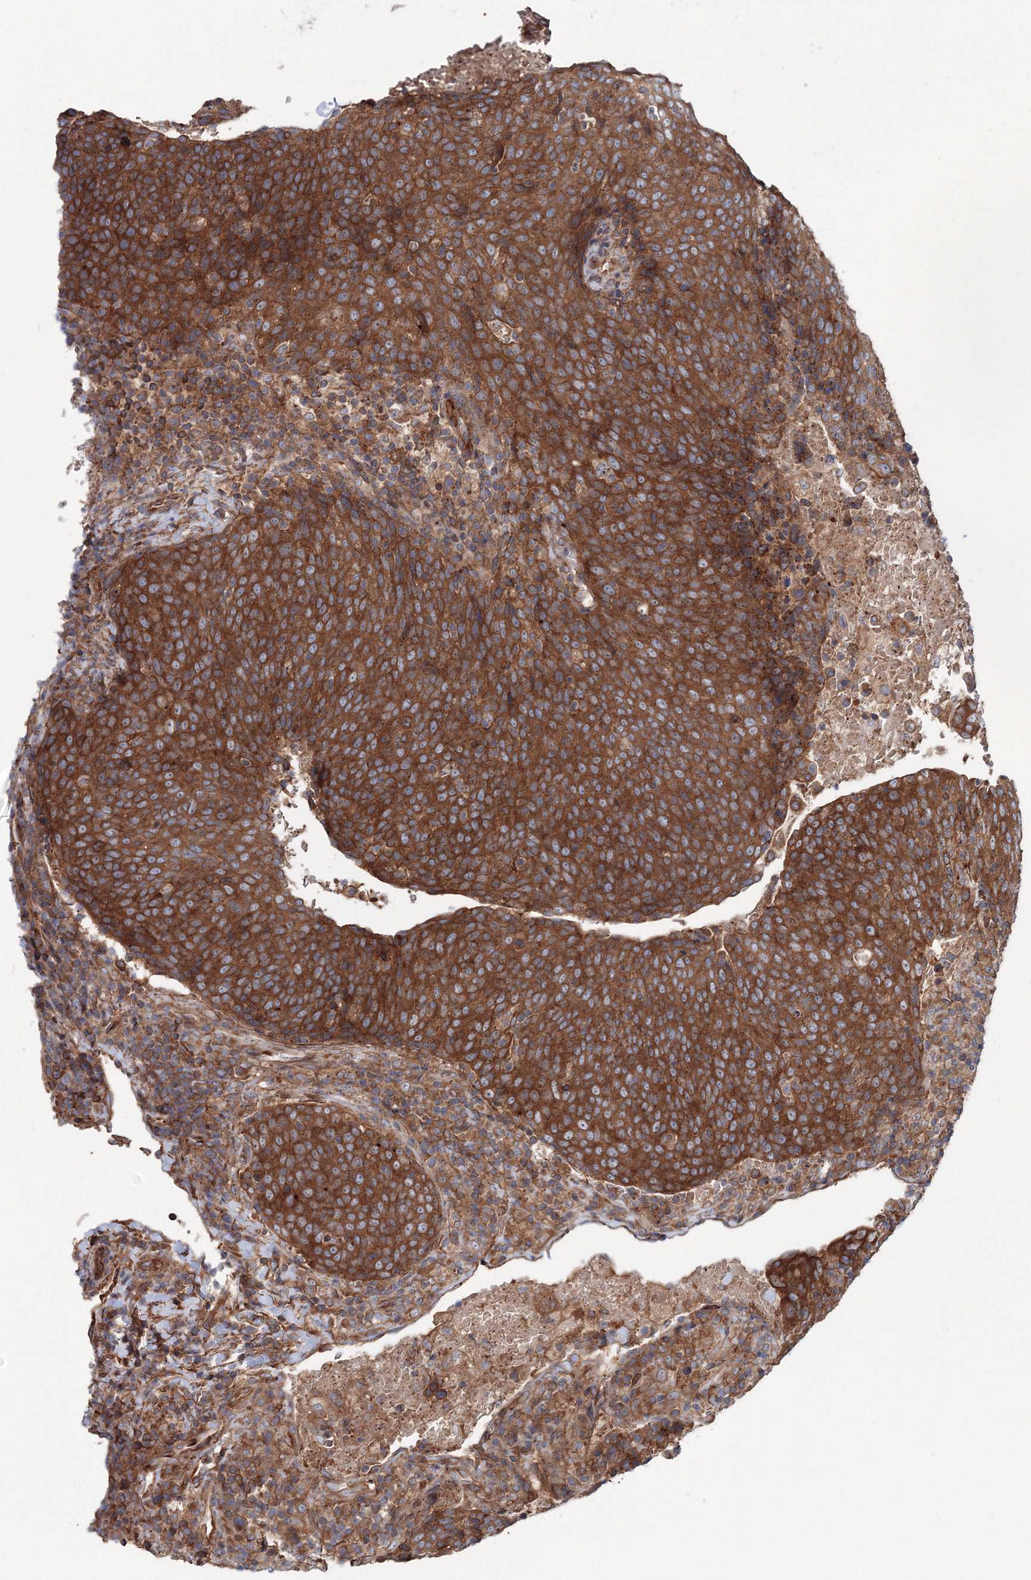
{"staining": {"intensity": "strong", "quantity": ">75%", "location": "cytoplasmic/membranous"}, "tissue": "head and neck cancer", "cell_type": "Tumor cells", "image_type": "cancer", "snomed": [{"axis": "morphology", "description": "Squamous cell carcinoma, NOS"}, {"axis": "morphology", "description": "Squamous cell carcinoma, metastatic, NOS"}, {"axis": "topography", "description": "Lymph node"}, {"axis": "topography", "description": "Head-Neck"}], "caption": "Head and neck cancer stained with a brown dye exhibits strong cytoplasmic/membranous positive positivity in about >75% of tumor cells.", "gene": "EXOC1", "patient": {"sex": "male", "age": 62}}